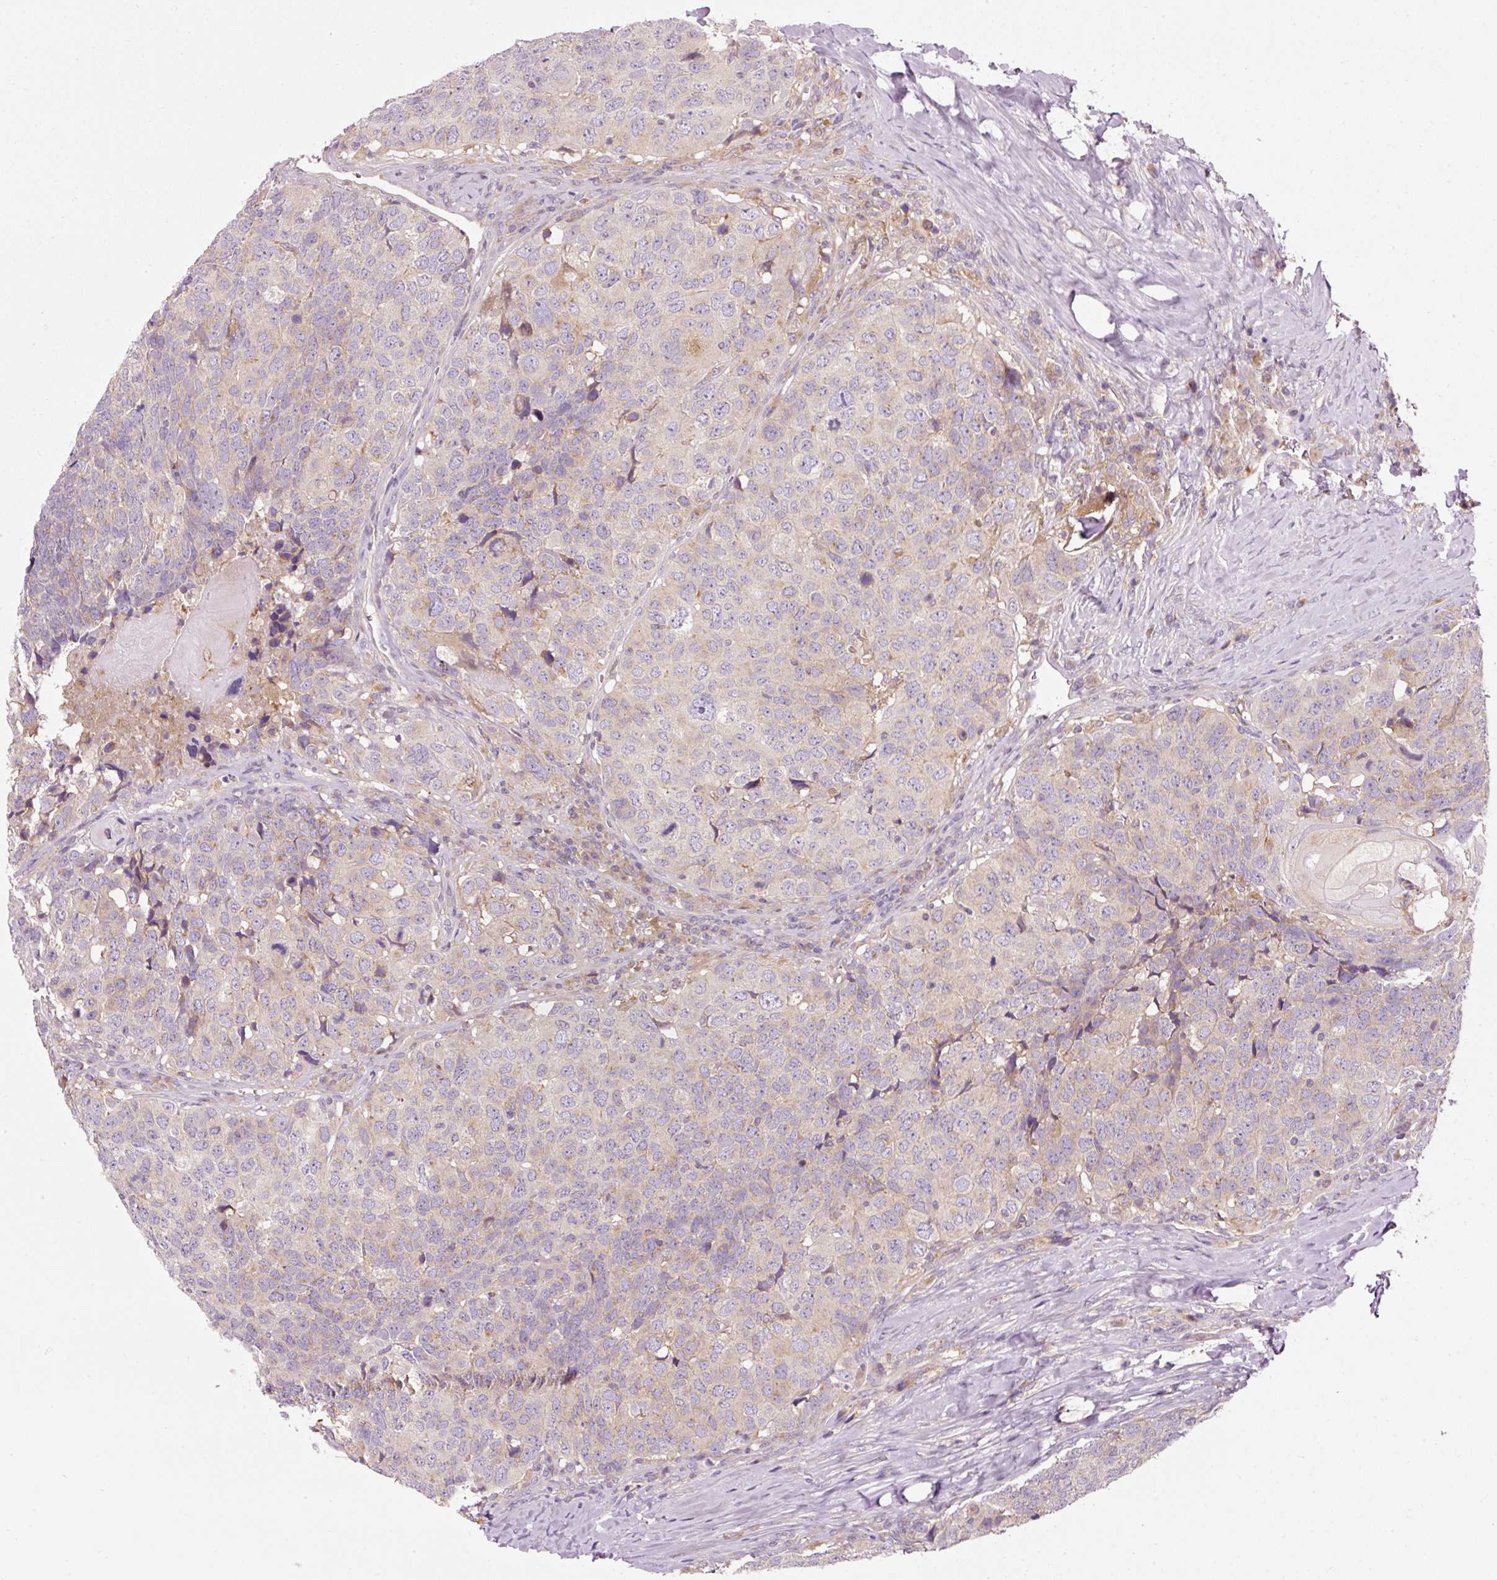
{"staining": {"intensity": "weak", "quantity": "<25%", "location": "cytoplasmic/membranous"}, "tissue": "head and neck cancer", "cell_type": "Tumor cells", "image_type": "cancer", "snomed": [{"axis": "morphology", "description": "Squamous cell carcinoma, NOS"}, {"axis": "topography", "description": "Head-Neck"}], "caption": "Head and neck cancer was stained to show a protein in brown. There is no significant staining in tumor cells. (Stains: DAB IHC with hematoxylin counter stain, Microscopy: brightfield microscopy at high magnification).", "gene": "NAPA", "patient": {"sex": "male", "age": 66}}